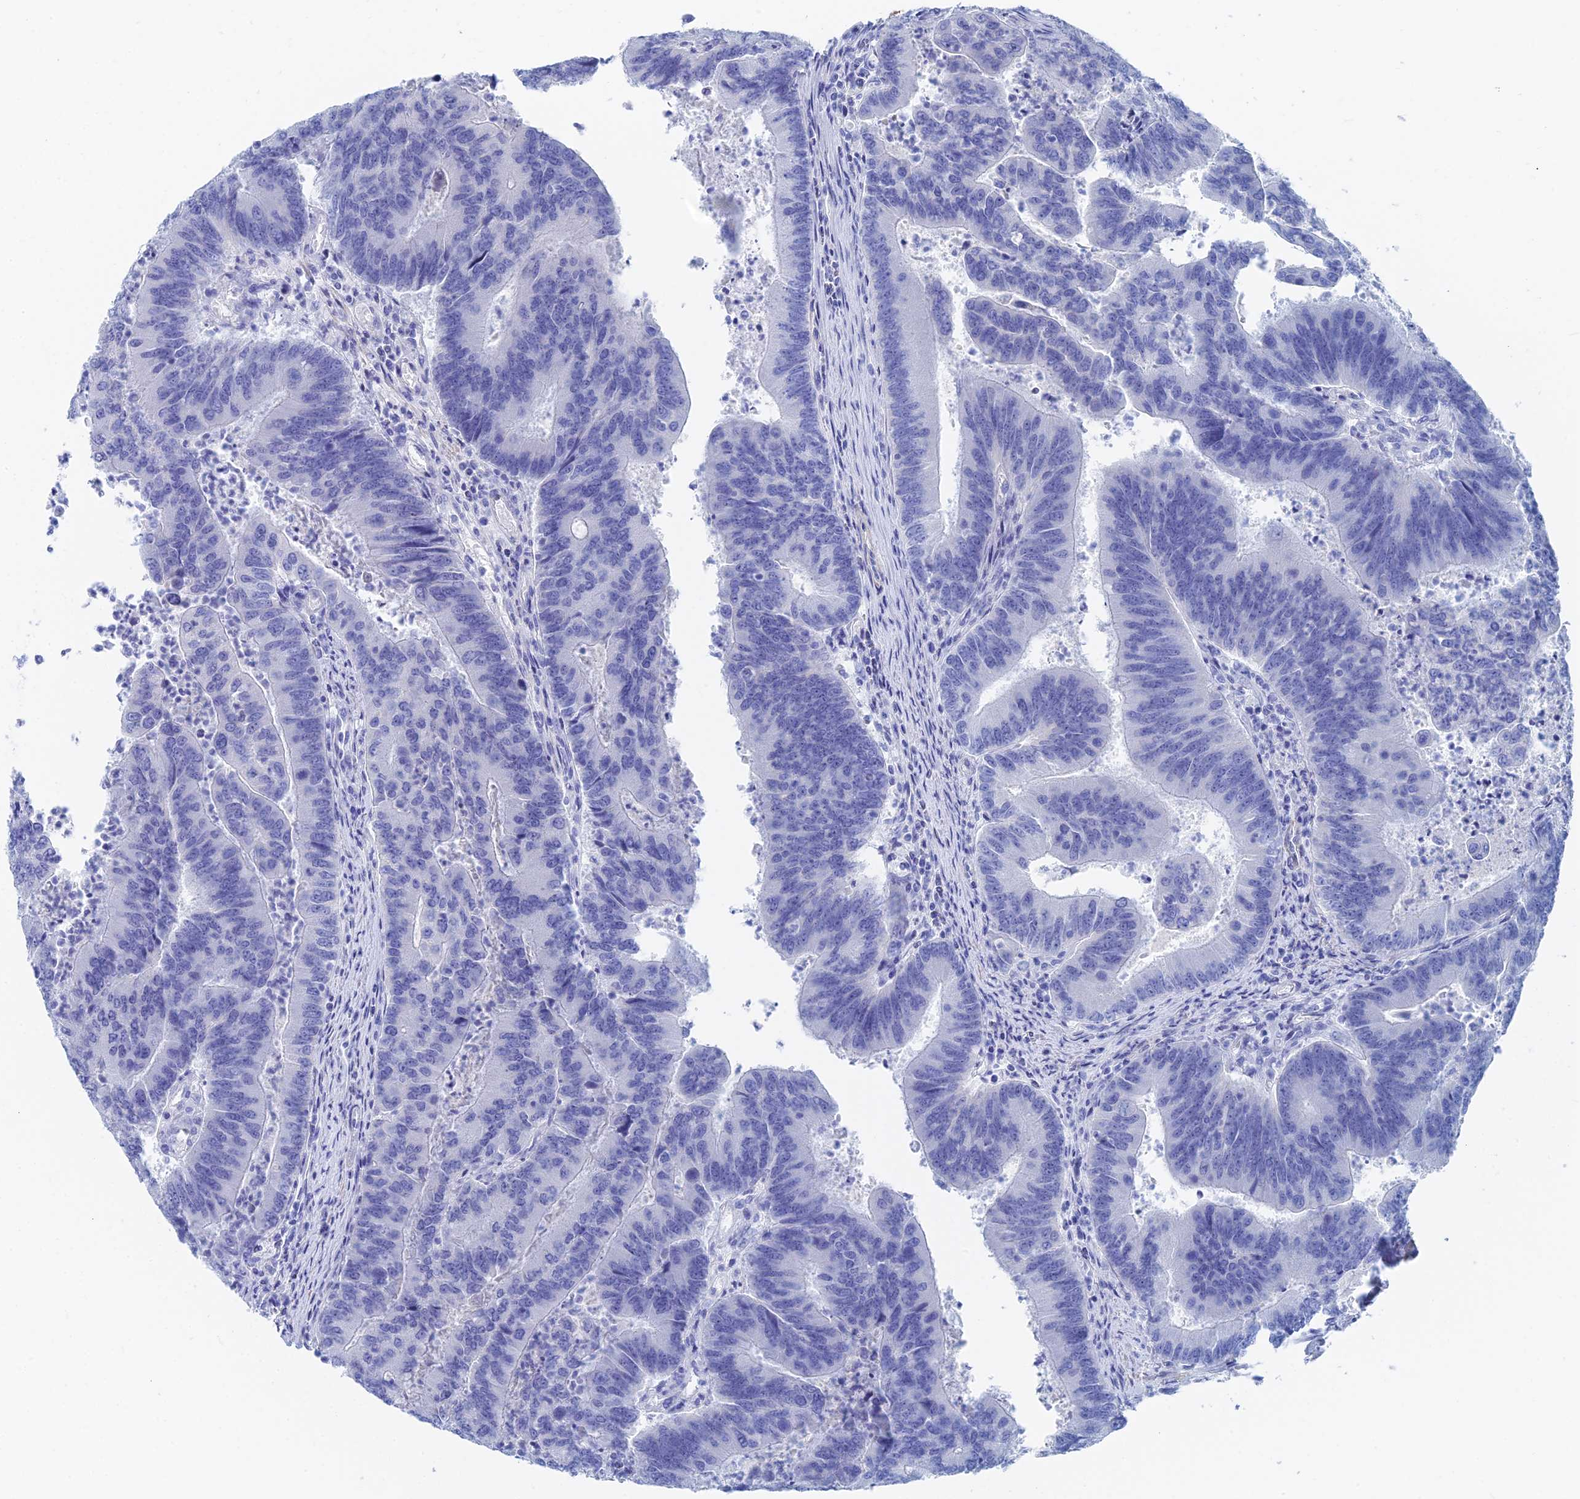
{"staining": {"intensity": "negative", "quantity": "none", "location": "none"}, "tissue": "colorectal cancer", "cell_type": "Tumor cells", "image_type": "cancer", "snomed": [{"axis": "morphology", "description": "Adenocarcinoma, NOS"}, {"axis": "topography", "description": "Colon"}], "caption": "High power microscopy photomicrograph of an immunohistochemistry photomicrograph of adenocarcinoma (colorectal), revealing no significant positivity in tumor cells.", "gene": "KCNK18", "patient": {"sex": "female", "age": 67}}